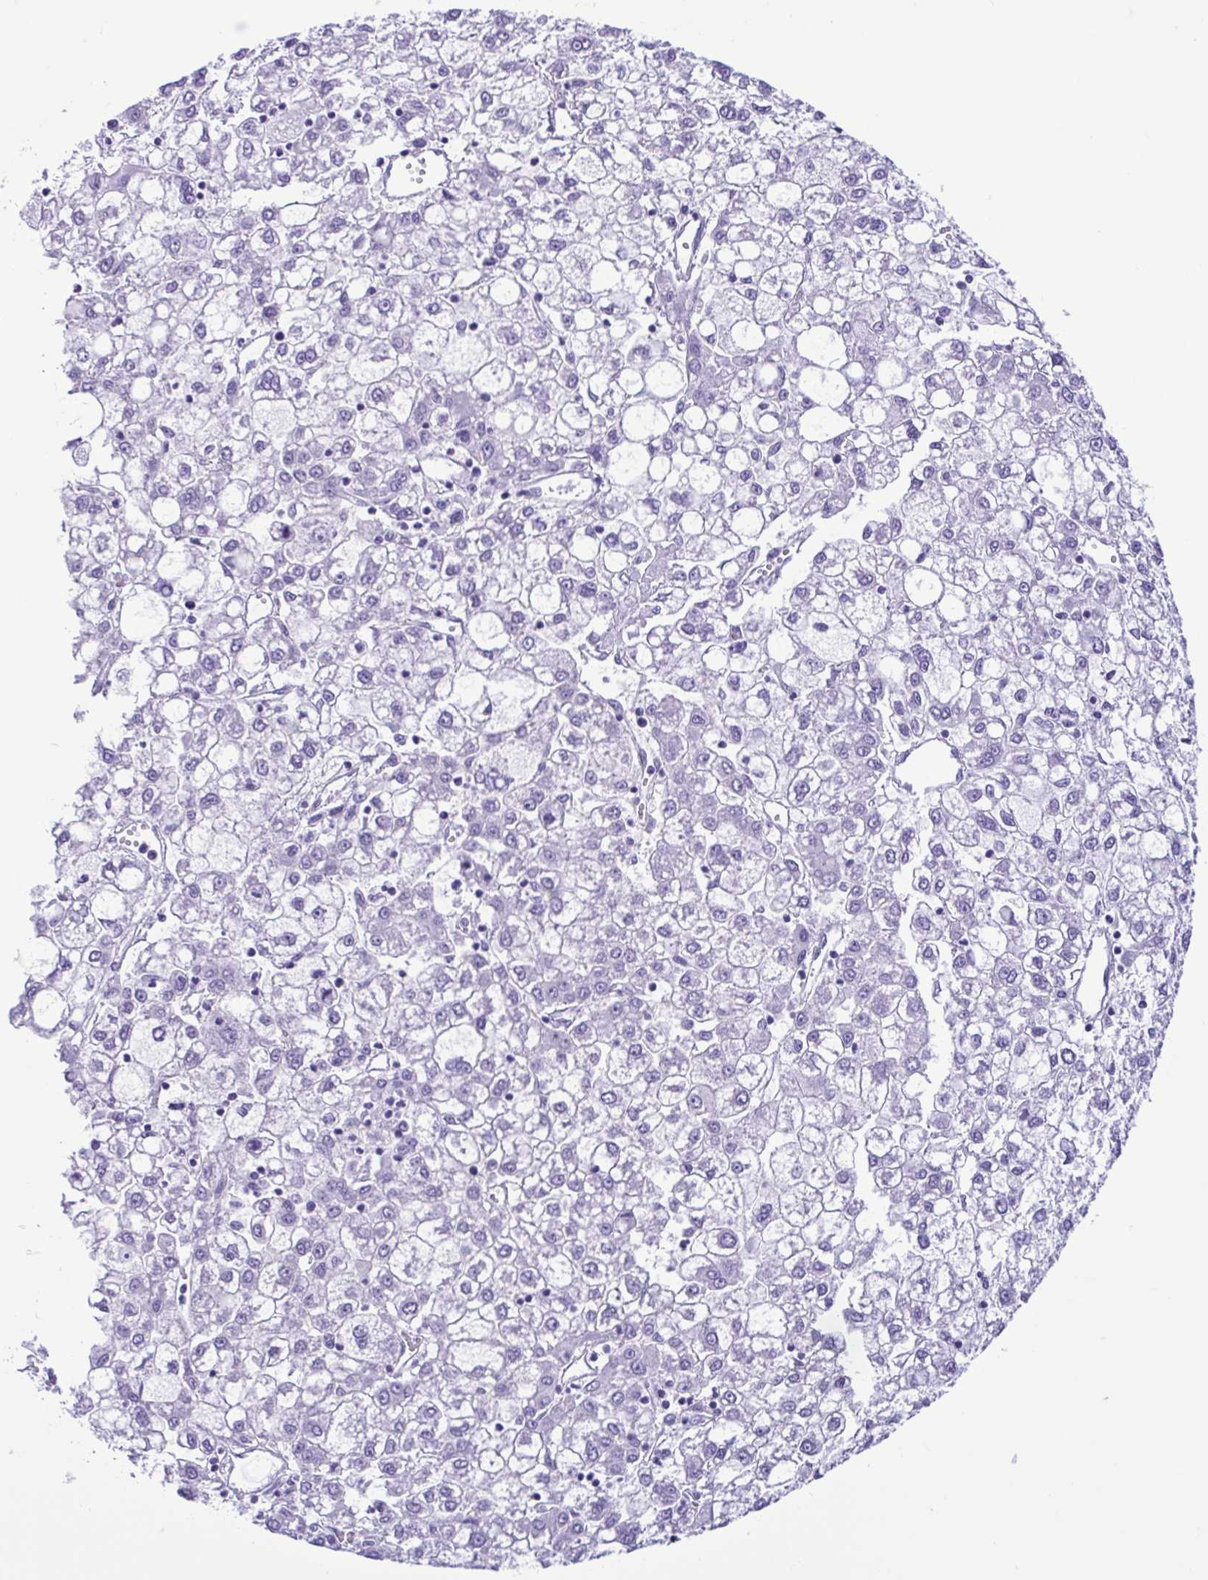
{"staining": {"intensity": "negative", "quantity": "none", "location": "none"}, "tissue": "liver cancer", "cell_type": "Tumor cells", "image_type": "cancer", "snomed": [{"axis": "morphology", "description": "Carcinoma, Hepatocellular, NOS"}, {"axis": "topography", "description": "Liver"}], "caption": "This is an IHC histopathology image of liver cancer (hepatocellular carcinoma). There is no positivity in tumor cells.", "gene": "SPATA16", "patient": {"sex": "male", "age": 40}}